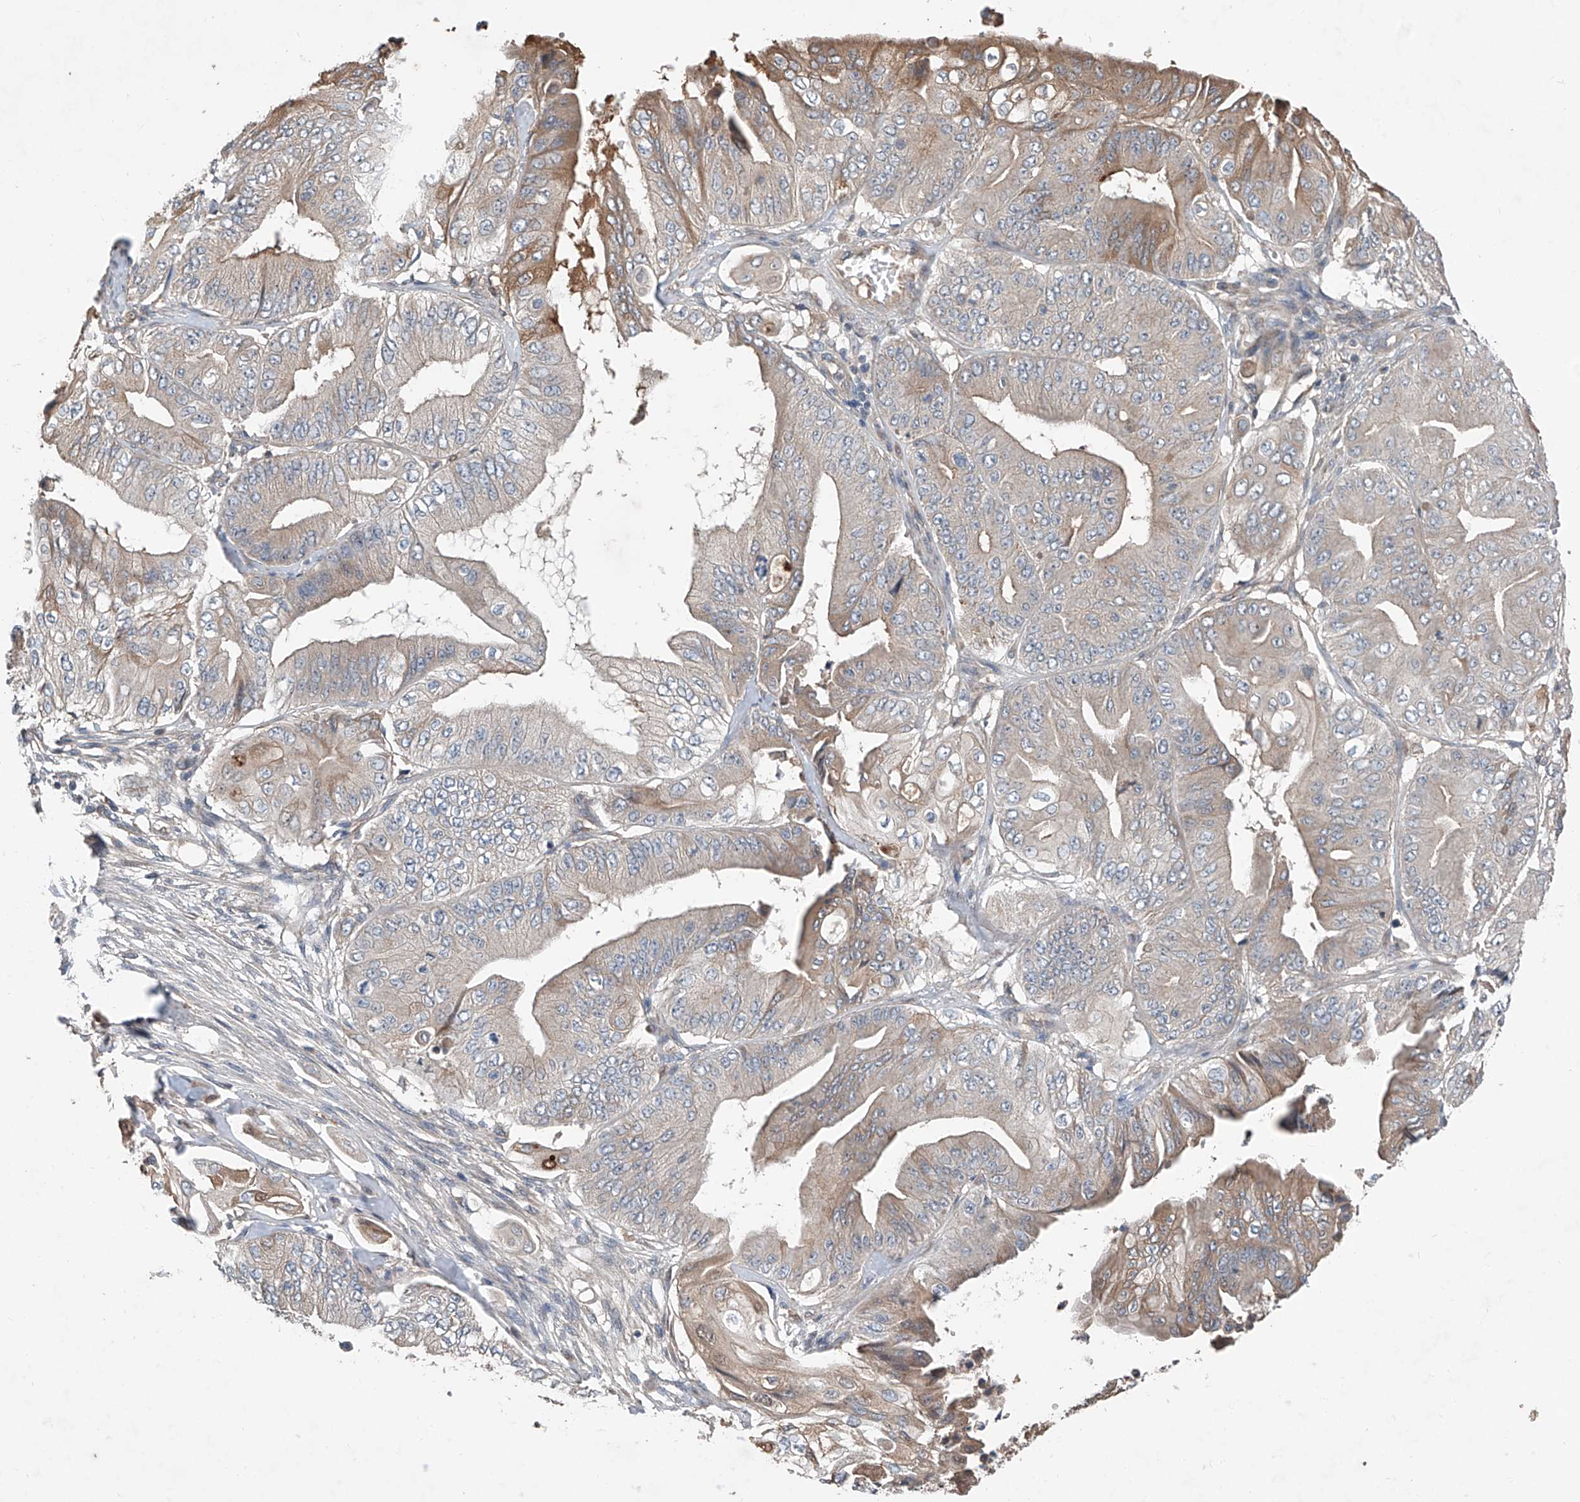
{"staining": {"intensity": "weak", "quantity": "25%-75%", "location": "cytoplasmic/membranous"}, "tissue": "pancreatic cancer", "cell_type": "Tumor cells", "image_type": "cancer", "snomed": [{"axis": "morphology", "description": "Adenocarcinoma, NOS"}, {"axis": "topography", "description": "Pancreas"}], "caption": "DAB immunohistochemical staining of human pancreatic cancer exhibits weak cytoplasmic/membranous protein expression in about 25%-75% of tumor cells.", "gene": "ADAM23", "patient": {"sex": "female", "age": 77}}